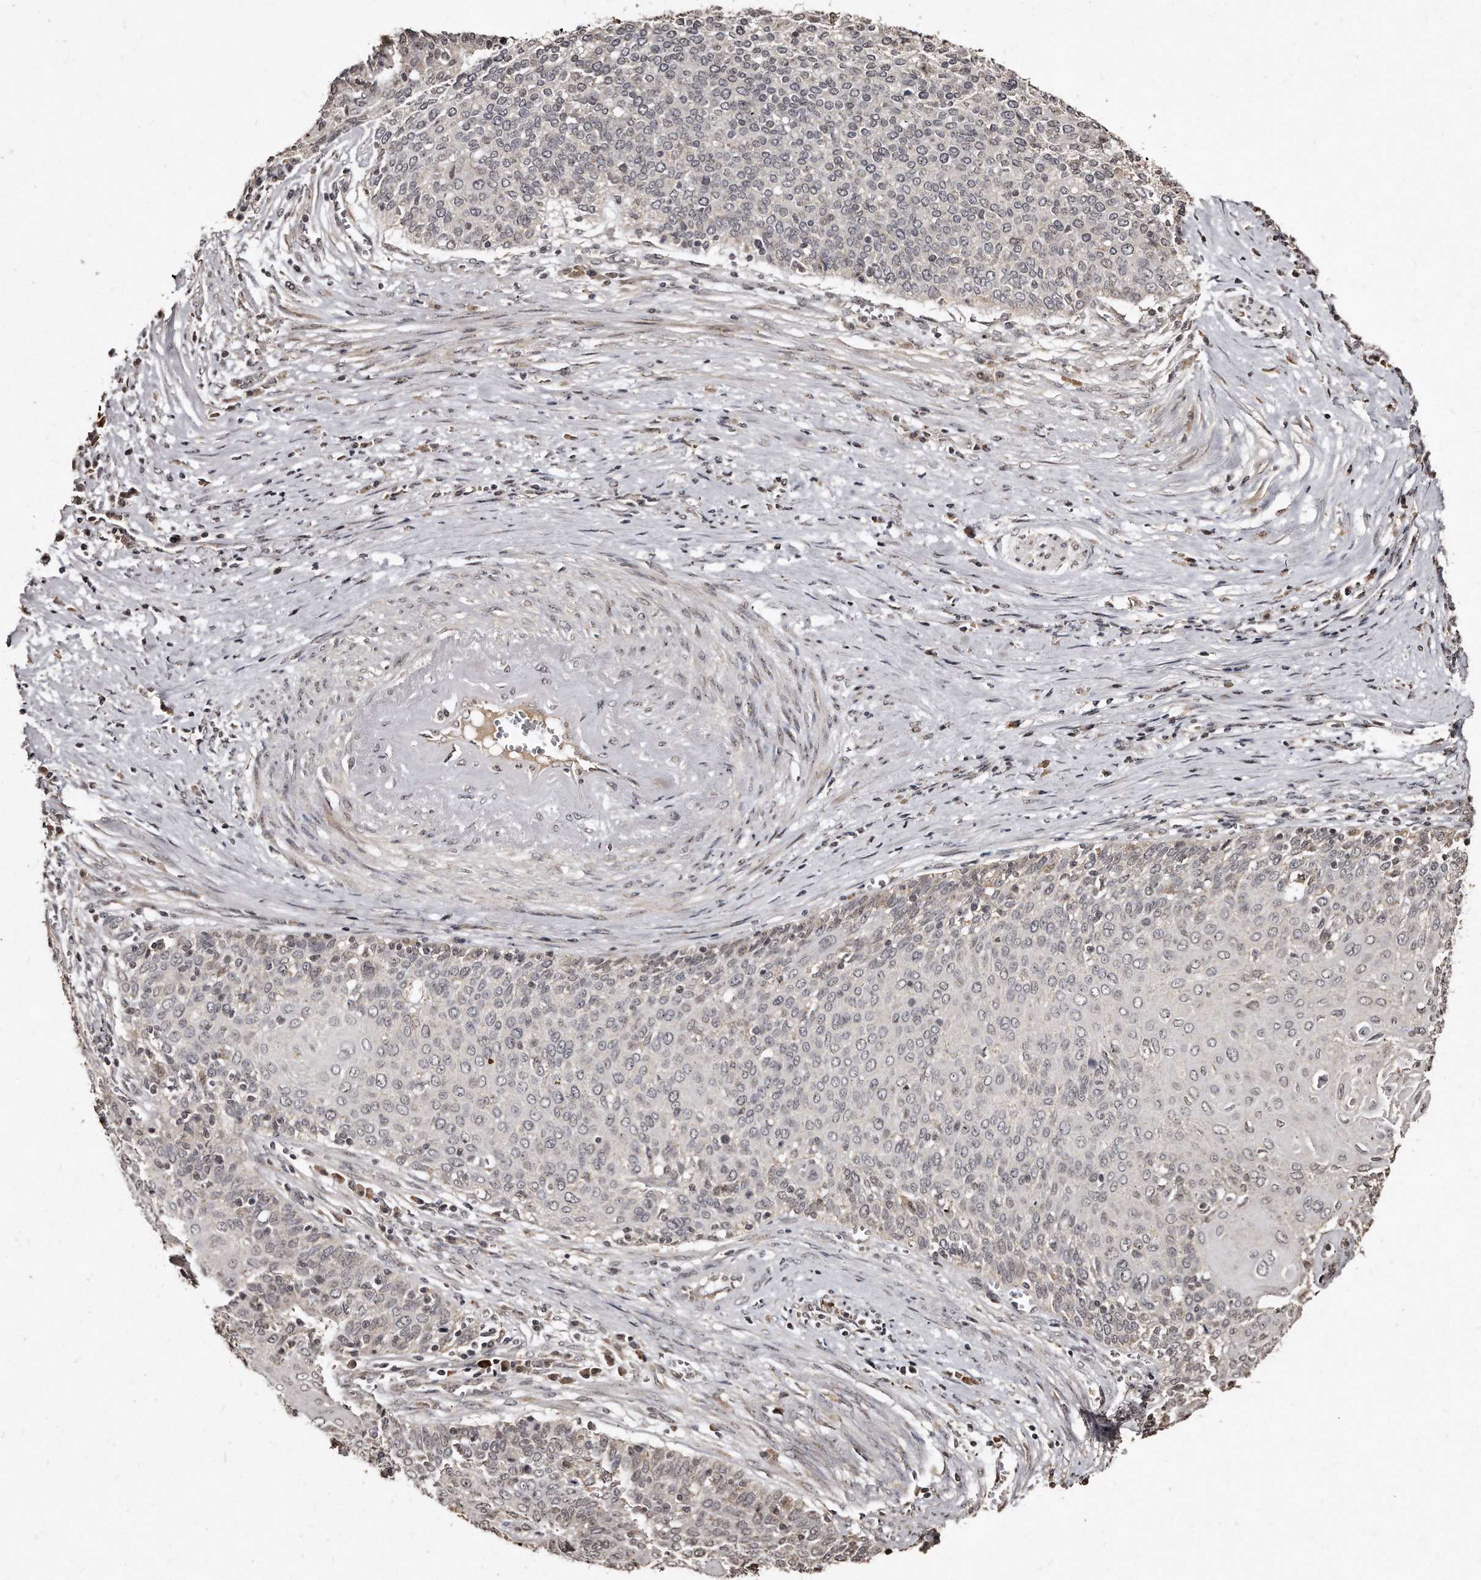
{"staining": {"intensity": "weak", "quantity": "<25%", "location": "nuclear"}, "tissue": "cervical cancer", "cell_type": "Tumor cells", "image_type": "cancer", "snomed": [{"axis": "morphology", "description": "Squamous cell carcinoma, NOS"}, {"axis": "topography", "description": "Cervix"}], "caption": "High magnification brightfield microscopy of squamous cell carcinoma (cervical) stained with DAB (brown) and counterstained with hematoxylin (blue): tumor cells show no significant staining.", "gene": "TSHR", "patient": {"sex": "female", "age": 39}}